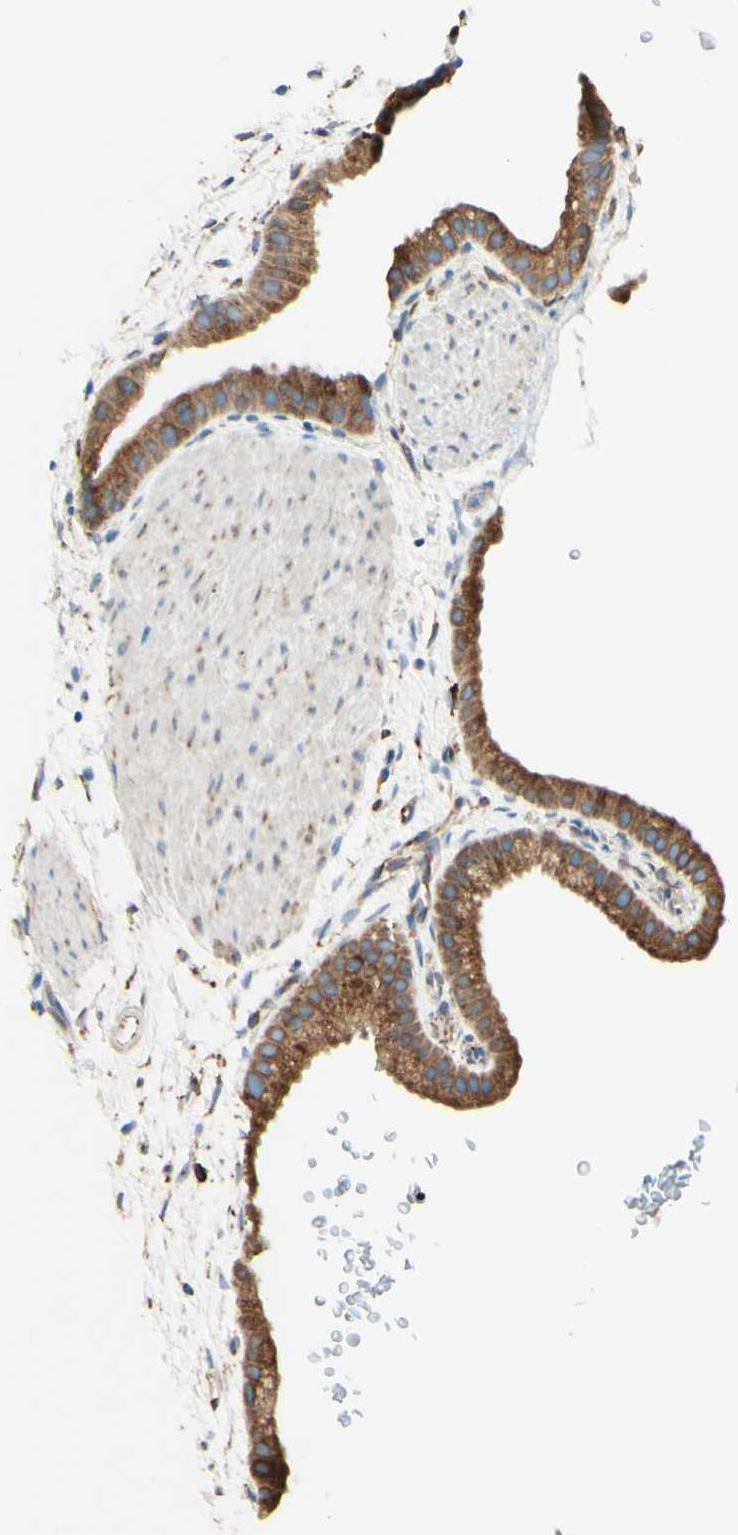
{"staining": {"intensity": "strong", "quantity": ">75%", "location": "cytoplasmic/membranous"}, "tissue": "gallbladder", "cell_type": "Glandular cells", "image_type": "normal", "snomed": [{"axis": "morphology", "description": "Normal tissue, NOS"}, {"axis": "topography", "description": "Gallbladder"}], "caption": "Protein analysis of benign gallbladder demonstrates strong cytoplasmic/membranous staining in approximately >75% of glandular cells. Using DAB (3,3'-diaminobenzidine) (brown) and hematoxylin (blue) stains, captured at high magnification using brightfield microscopy.", "gene": "DNAJB11", "patient": {"sex": "female", "age": 64}}